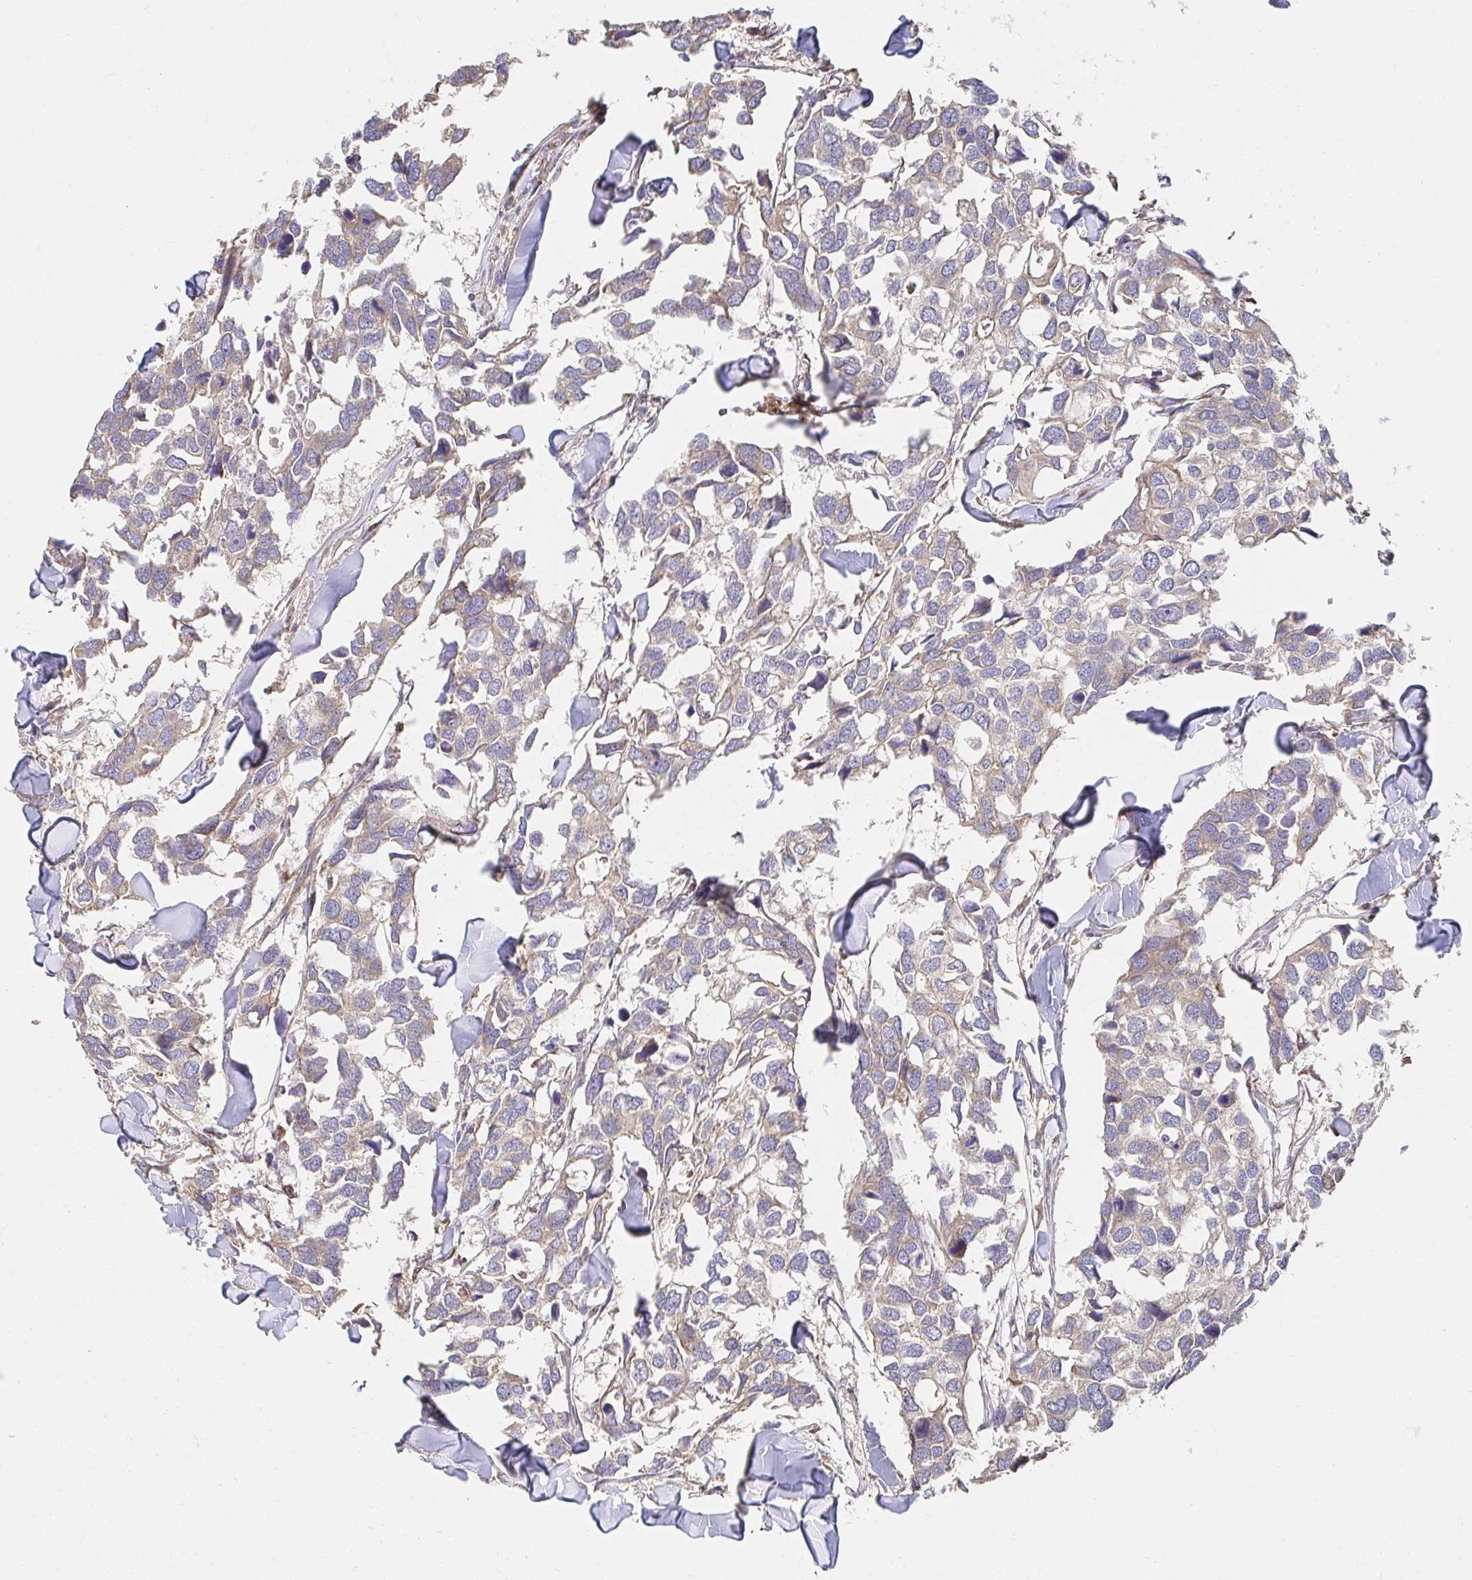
{"staining": {"intensity": "weak", "quantity": "25%-75%", "location": "cytoplasmic/membranous"}, "tissue": "breast cancer", "cell_type": "Tumor cells", "image_type": "cancer", "snomed": [{"axis": "morphology", "description": "Duct carcinoma"}, {"axis": "topography", "description": "Breast"}], "caption": "IHC photomicrograph of human intraductal carcinoma (breast) stained for a protein (brown), which displays low levels of weak cytoplasmic/membranous staining in approximately 25%-75% of tumor cells.", "gene": "APBB1", "patient": {"sex": "female", "age": 83}}